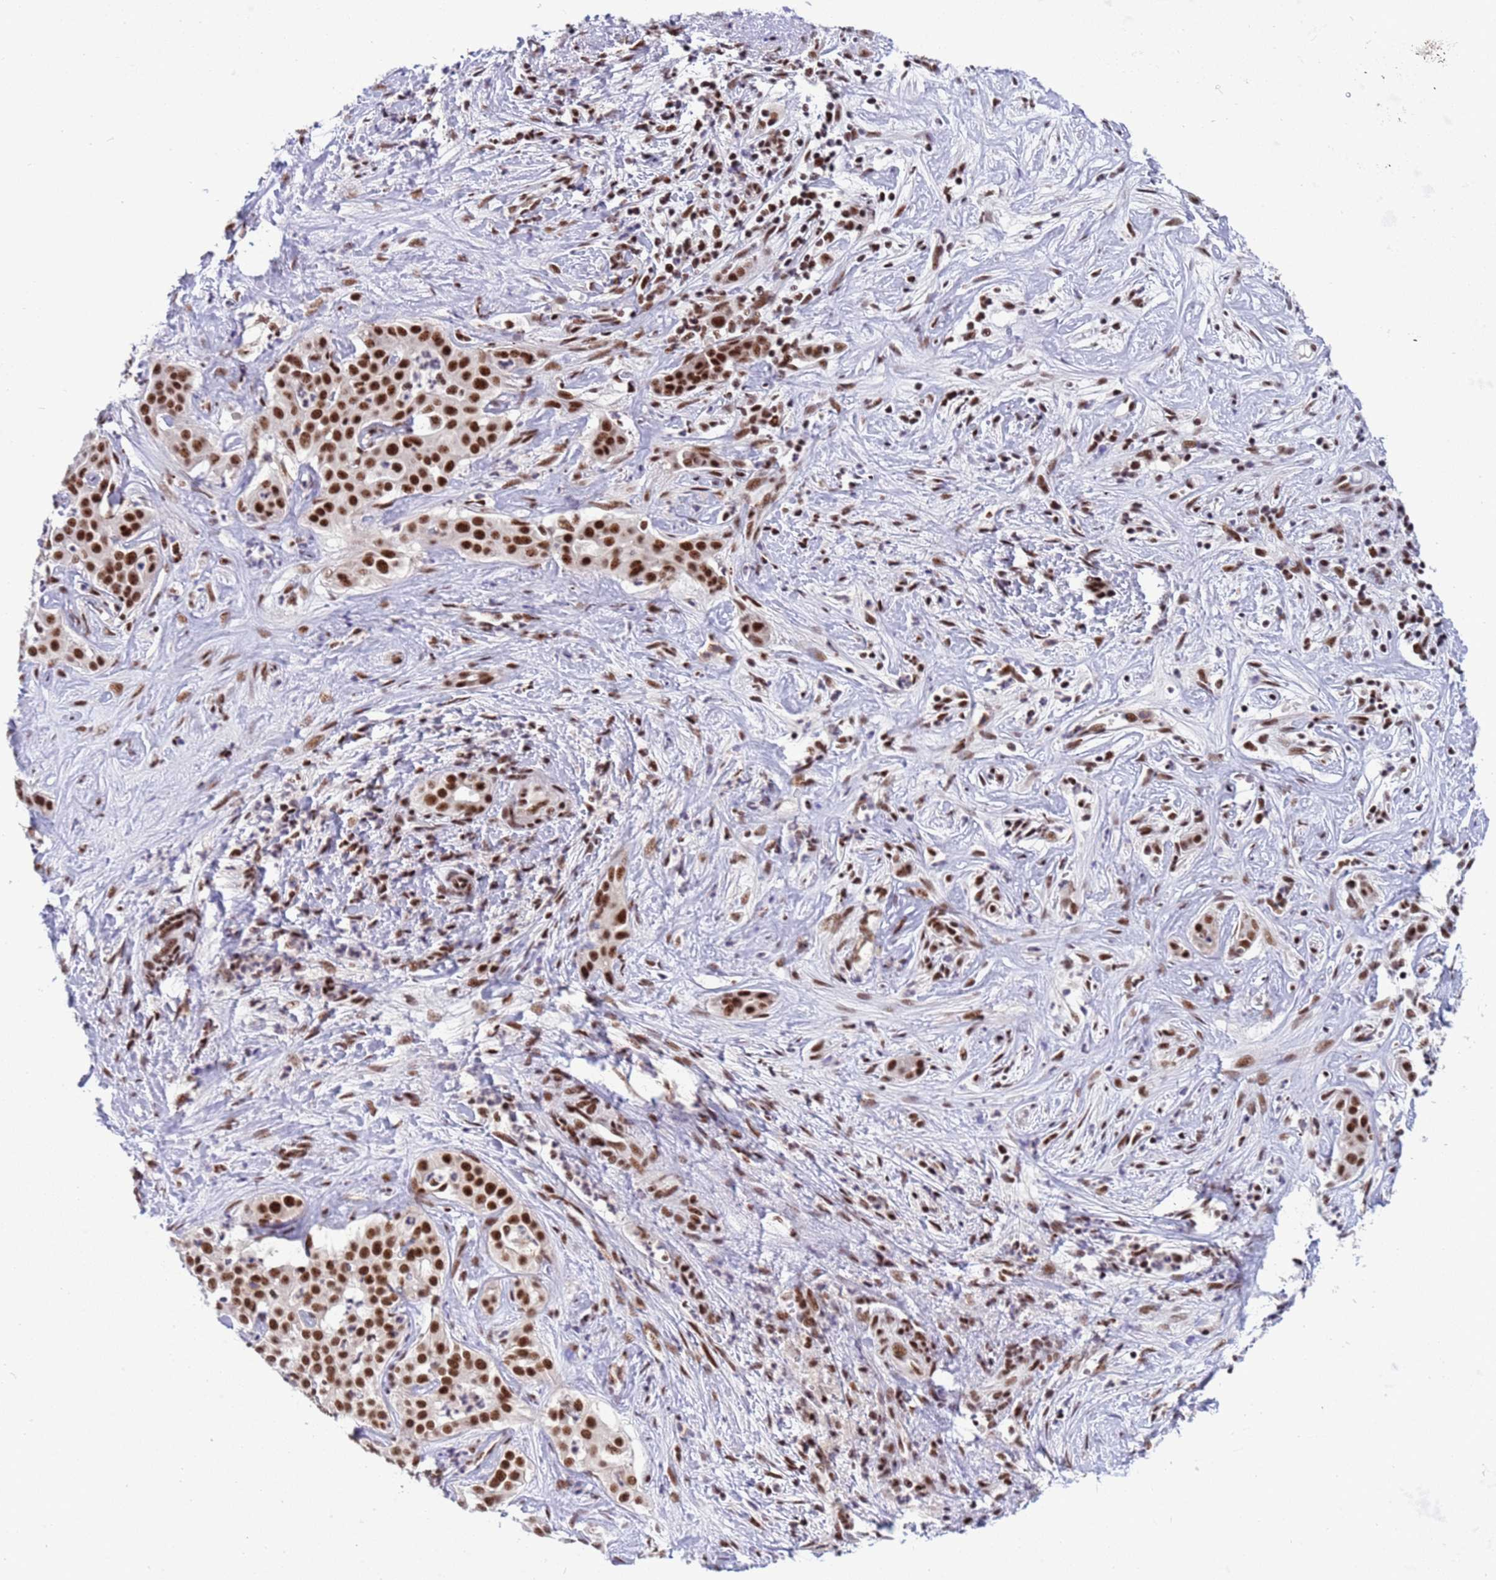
{"staining": {"intensity": "strong", "quantity": ">75%", "location": "nuclear"}, "tissue": "liver cancer", "cell_type": "Tumor cells", "image_type": "cancer", "snomed": [{"axis": "morphology", "description": "Cholangiocarcinoma"}, {"axis": "topography", "description": "Liver"}], "caption": "High-power microscopy captured an immunohistochemistry histopathology image of liver cancer, revealing strong nuclear positivity in approximately >75% of tumor cells.", "gene": "THOC2", "patient": {"sex": "male", "age": 67}}